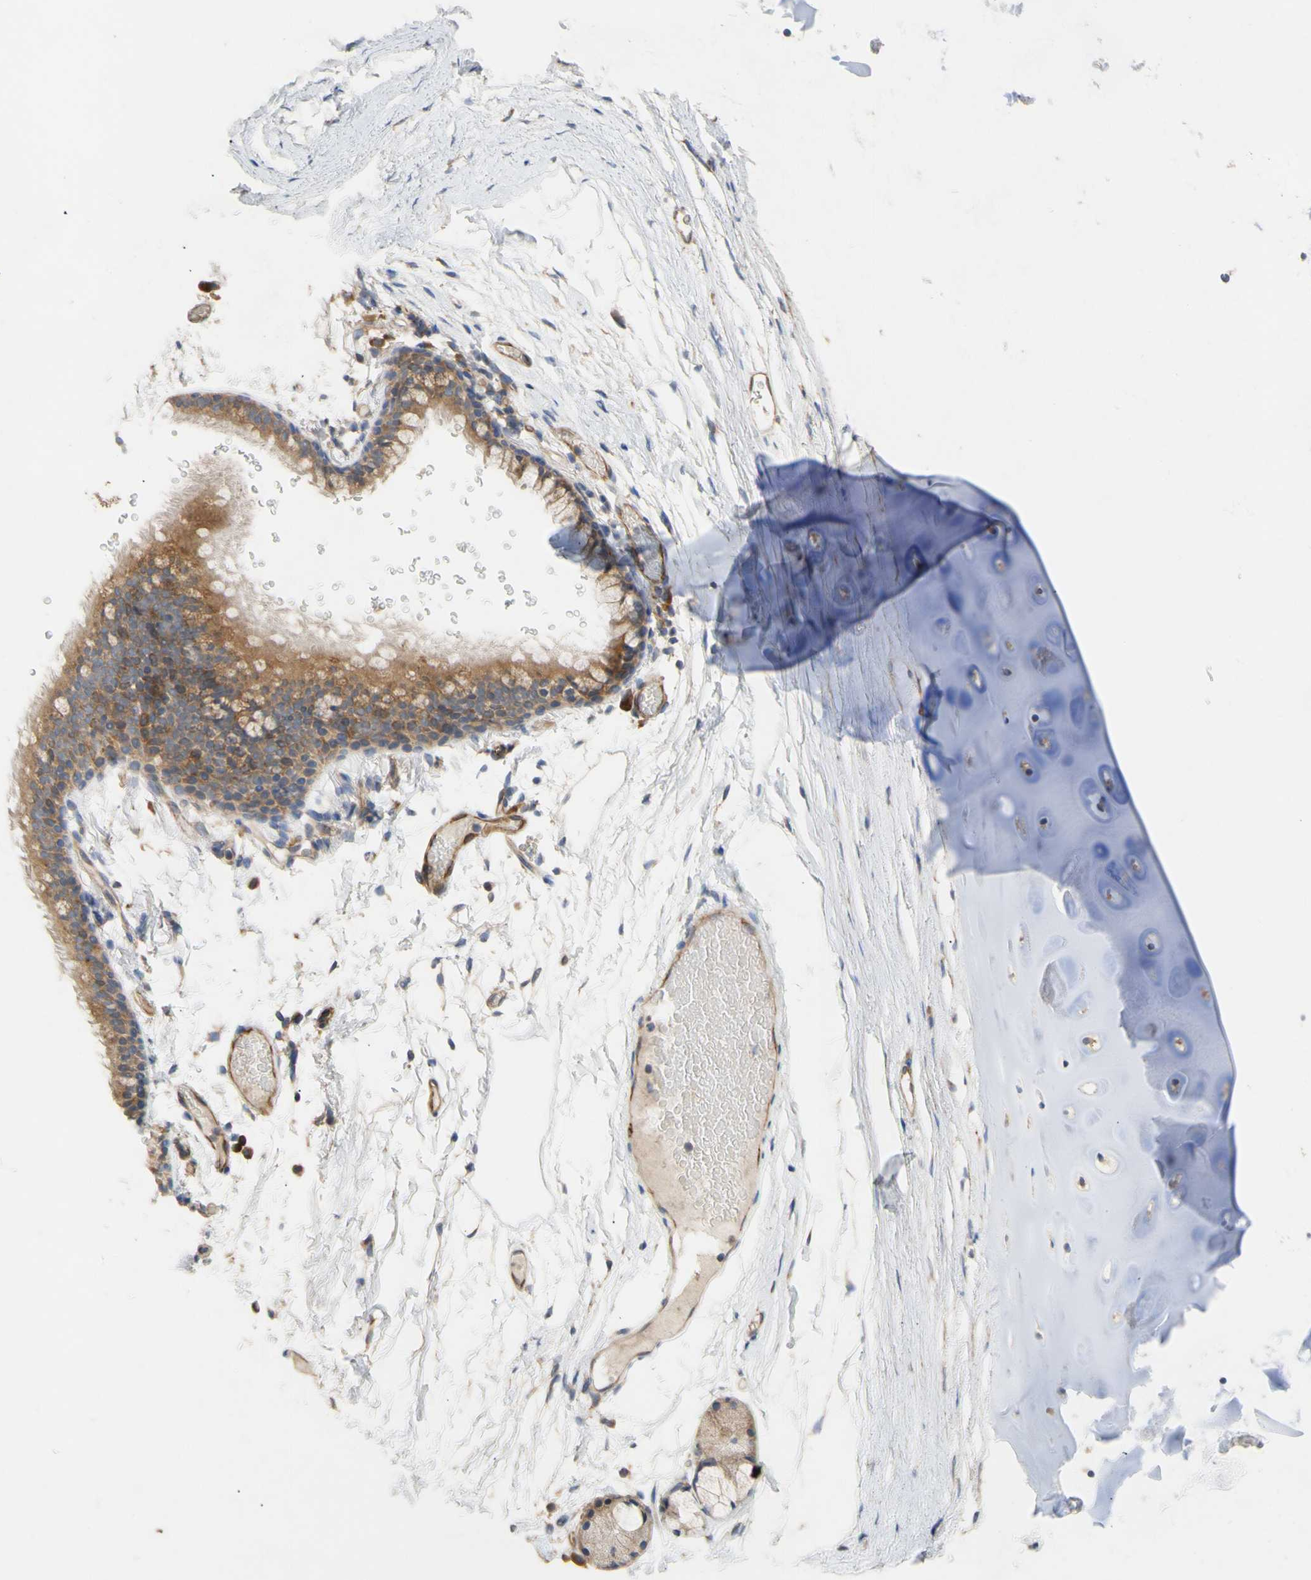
{"staining": {"intensity": "moderate", "quantity": ">75%", "location": "cytoplasmic/membranous"}, "tissue": "adipose tissue", "cell_type": "Adipocytes", "image_type": "normal", "snomed": [{"axis": "morphology", "description": "Normal tissue, NOS"}, {"axis": "topography", "description": "Bronchus"}], "caption": "Adipose tissue was stained to show a protein in brown. There is medium levels of moderate cytoplasmic/membranous staining in approximately >75% of adipocytes. Nuclei are stained in blue.", "gene": "EIF2S3", "patient": {"sex": "female", "age": 73}}